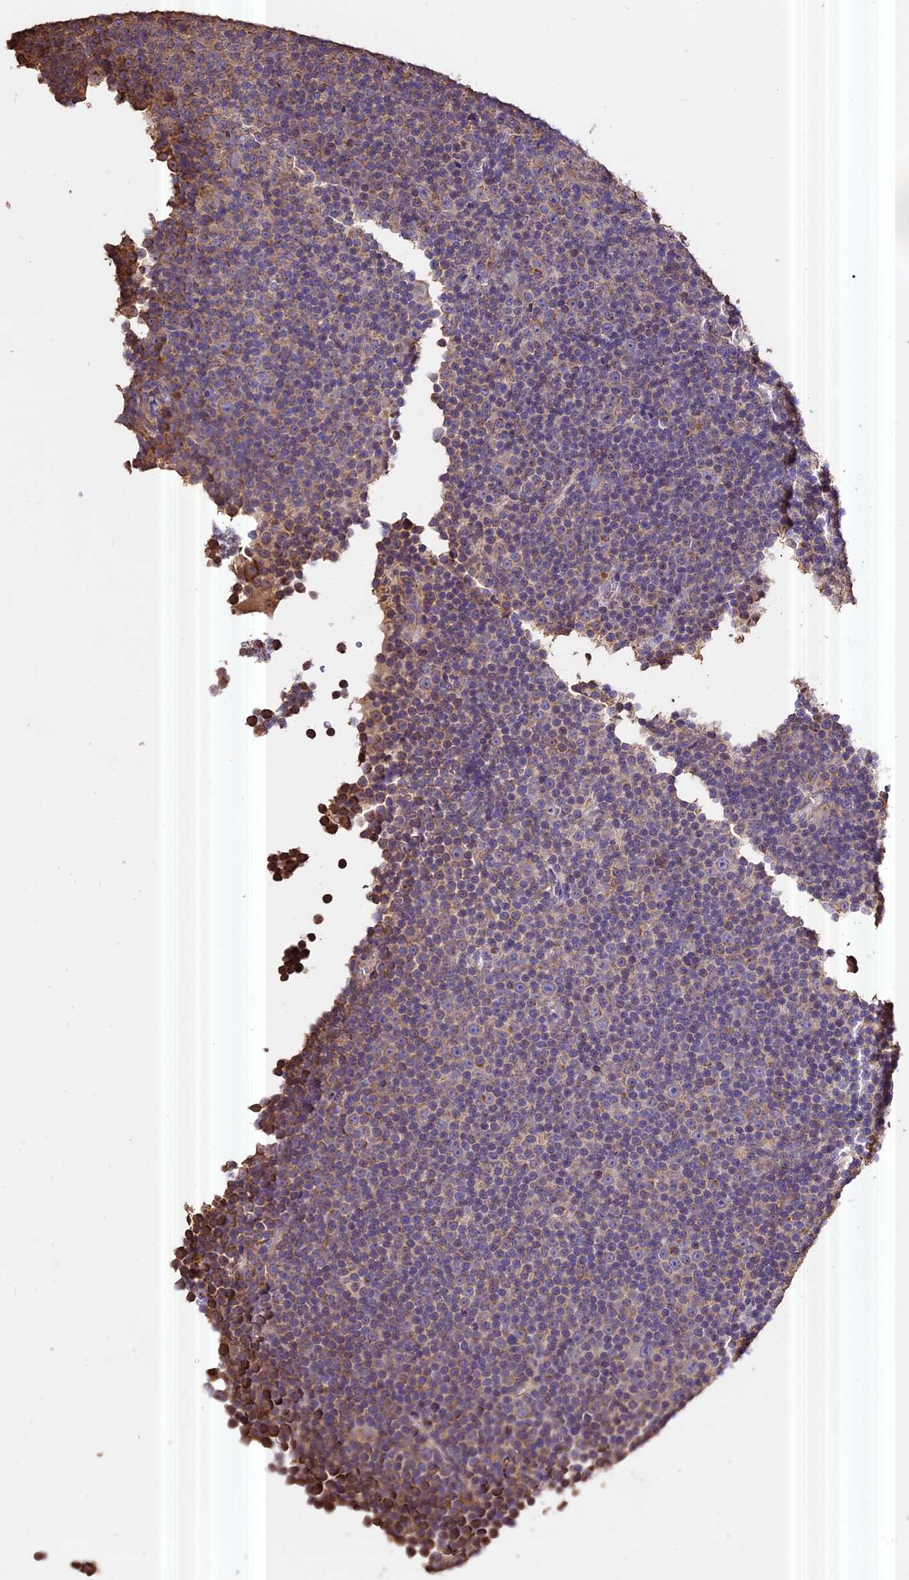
{"staining": {"intensity": "negative", "quantity": "none", "location": "none"}, "tissue": "lymphoma", "cell_type": "Tumor cells", "image_type": "cancer", "snomed": [{"axis": "morphology", "description": "Malignant lymphoma, non-Hodgkin's type, Low grade"}, {"axis": "topography", "description": "Lymph node"}], "caption": "This is an IHC photomicrograph of malignant lymphoma, non-Hodgkin's type (low-grade). There is no staining in tumor cells.", "gene": "PGPEP1L", "patient": {"sex": "female", "age": 67}}